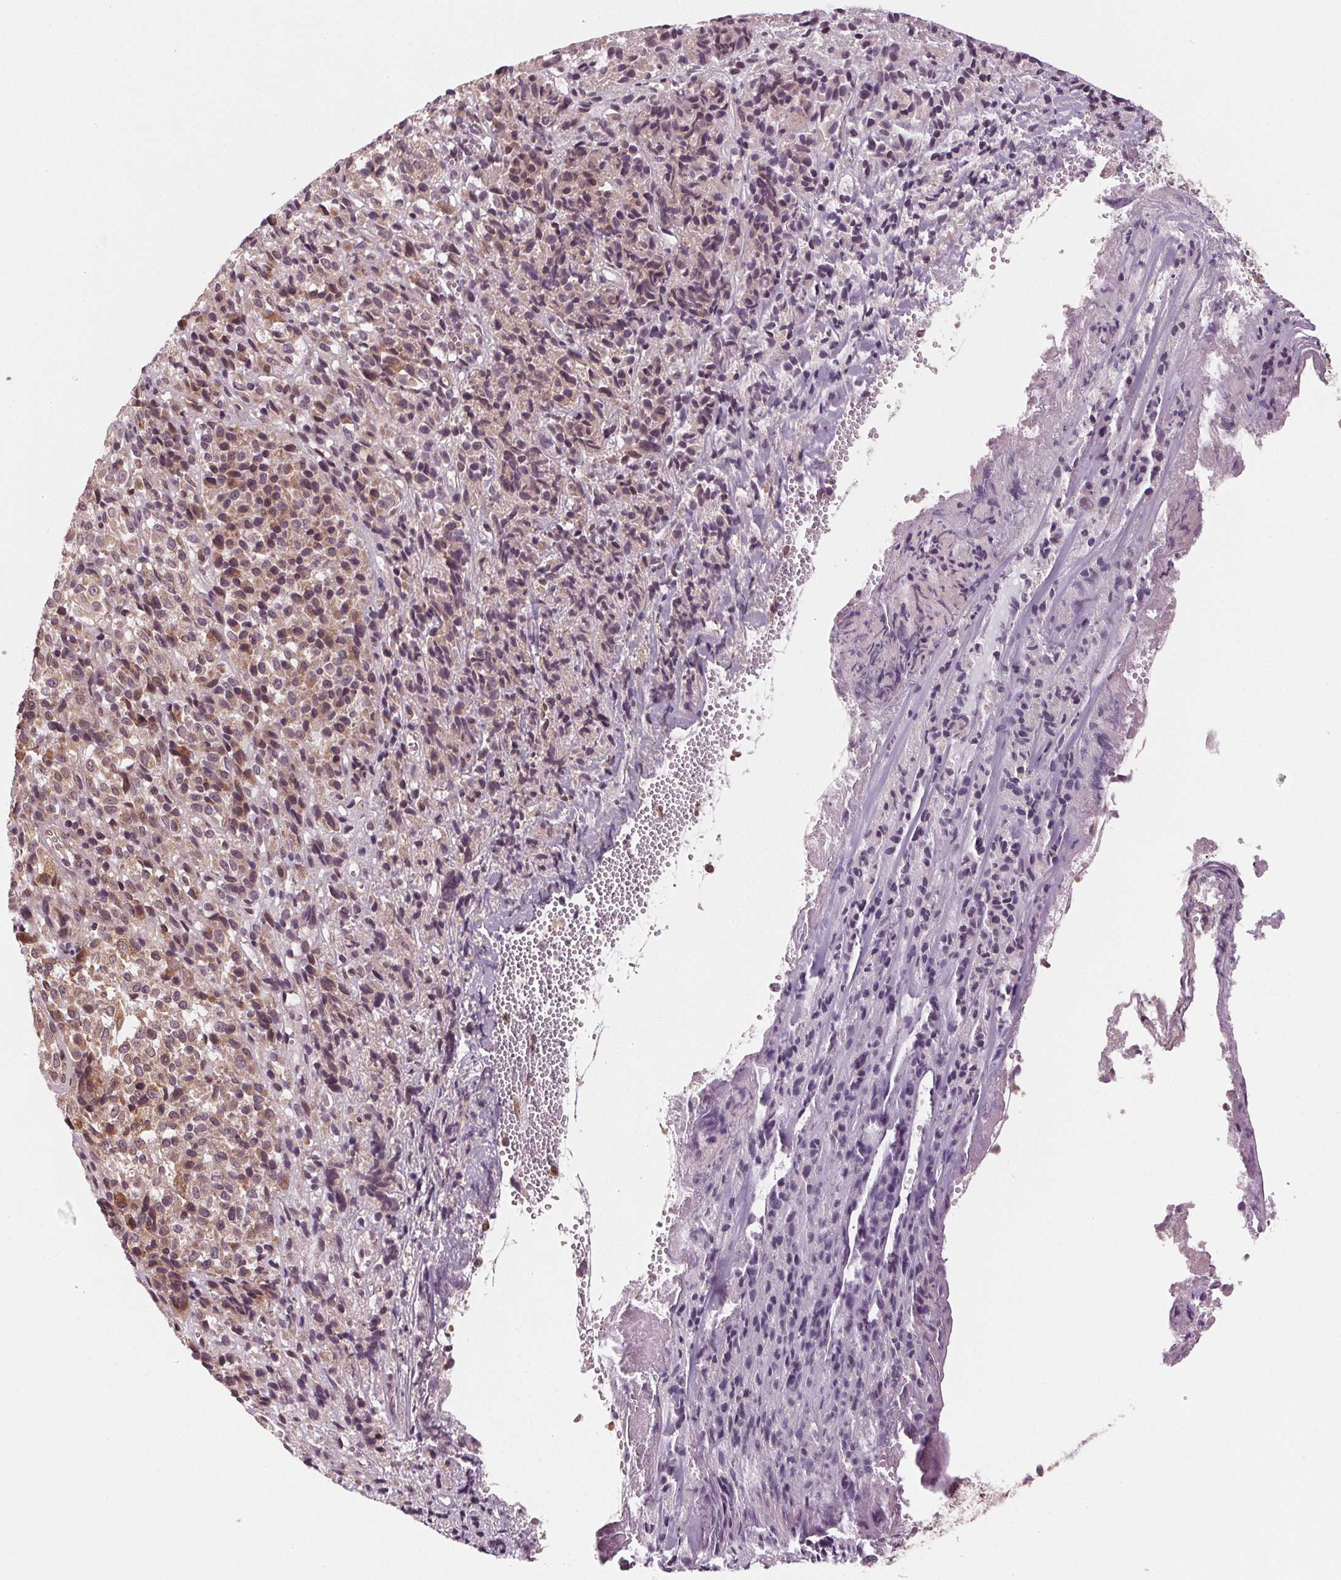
{"staining": {"intensity": "weak", "quantity": "25%-75%", "location": "cytoplasmic/membranous"}, "tissue": "melanoma", "cell_type": "Tumor cells", "image_type": "cancer", "snomed": [{"axis": "morphology", "description": "Malignant melanoma, Metastatic site"}, {"axis": "topography", "description": "Brain"}], "caption": "Brown immunohistochemical staining in human malignant melanoma (metastatic site) demonstrates weak cytoplasmic/membranous staining in about 25%-75% of tumor cells.", "gene": "STAT3", "patient": {"sex": "female", "age": 56}}